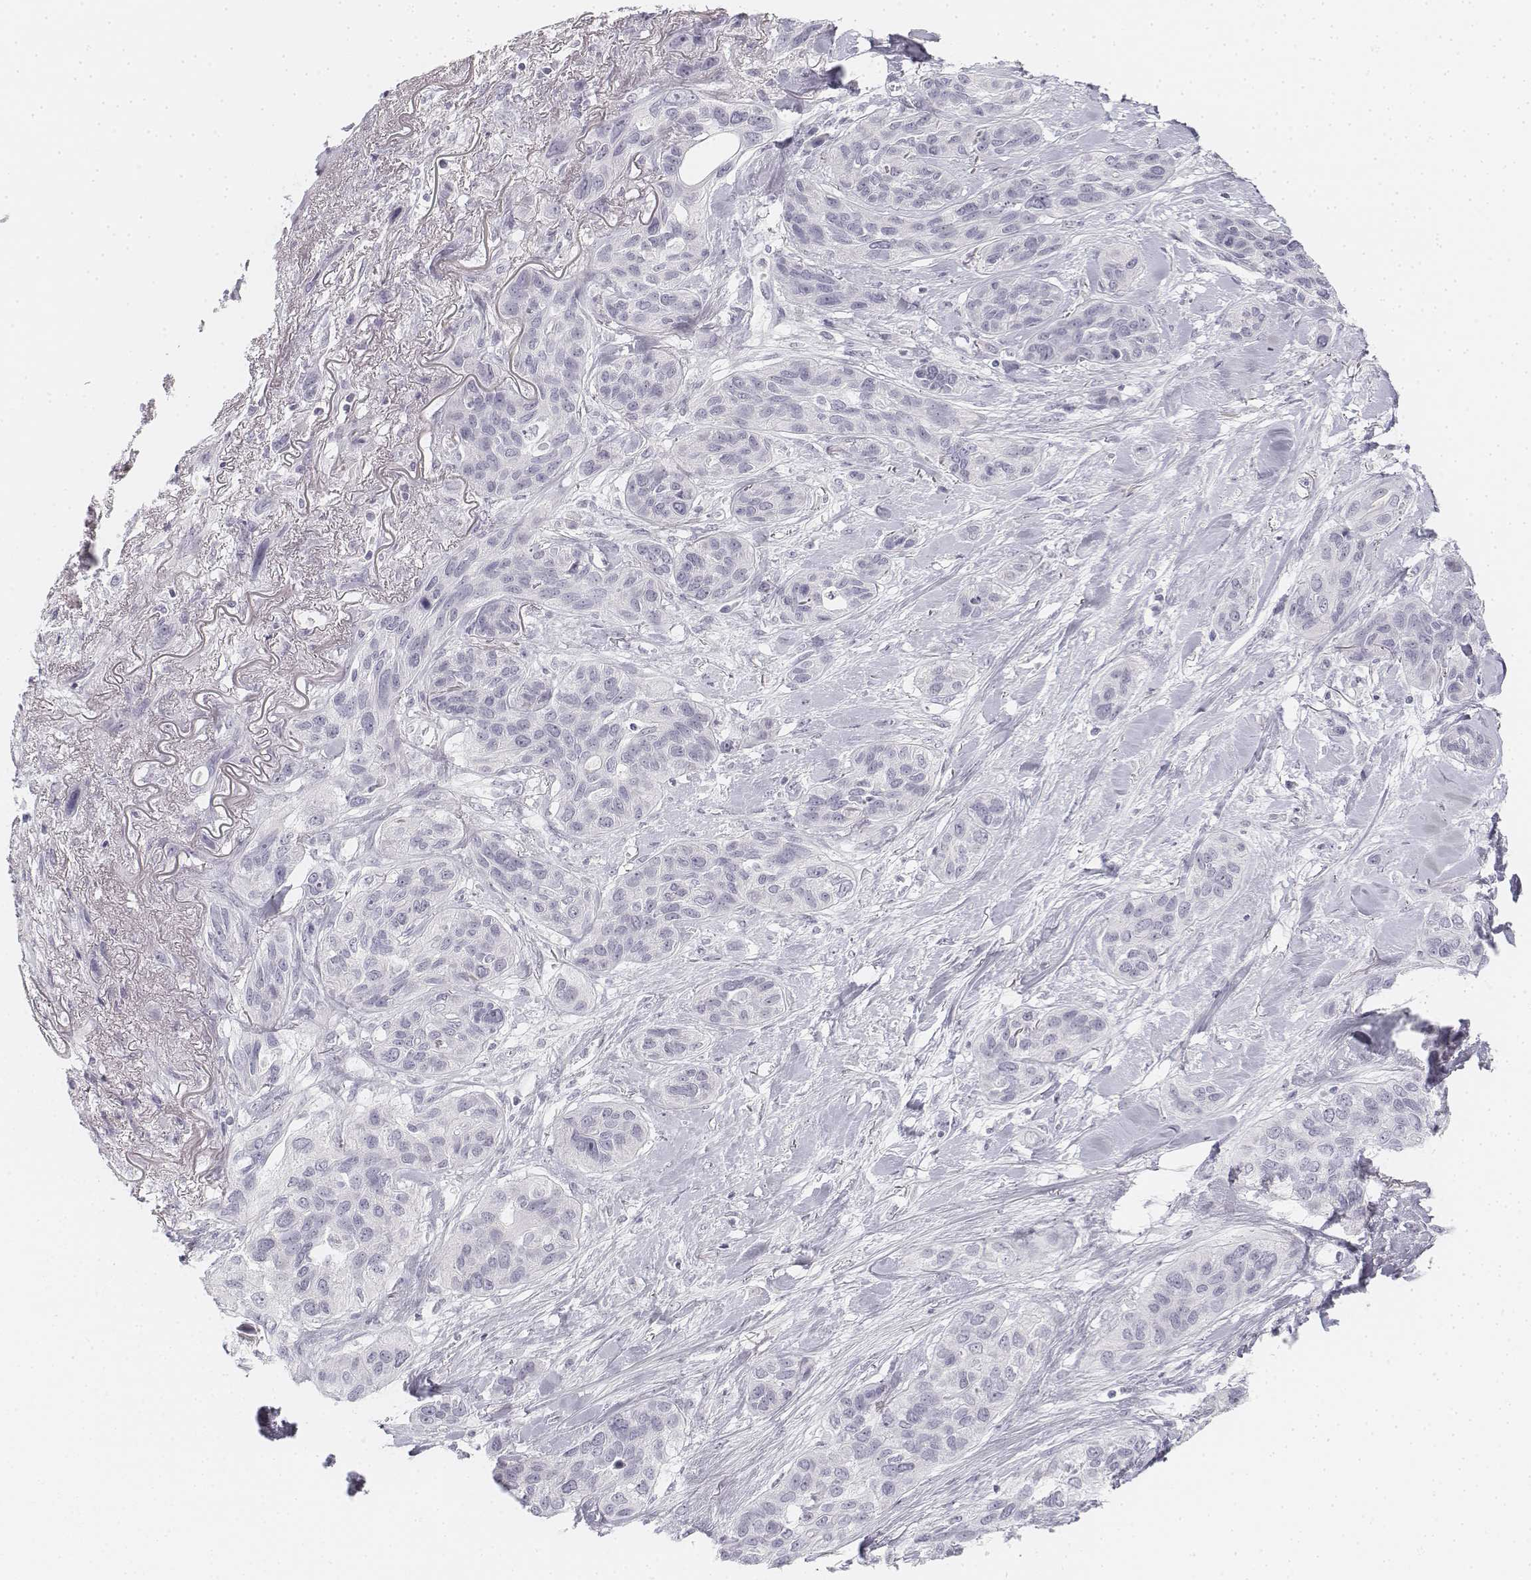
{"staining": {"intensity": "negative", "quantity": "none", "location": "none"}, "tissue": "lung cancer", "cell_type": "Tumor cells", "image_type": "cancer", "snomed": [{"axis": "morphology", "description": "Squamous cell carcinoma, NOS"}, {"axis": "topography", "description": "Lung"}], "caption": "Squamous cell carcinoma (lung) was stained to show a protein in brown. There is no significant staining in tumor cells.", "gene": "KRT25", "patient": {"sex": "female", "age": 70}}